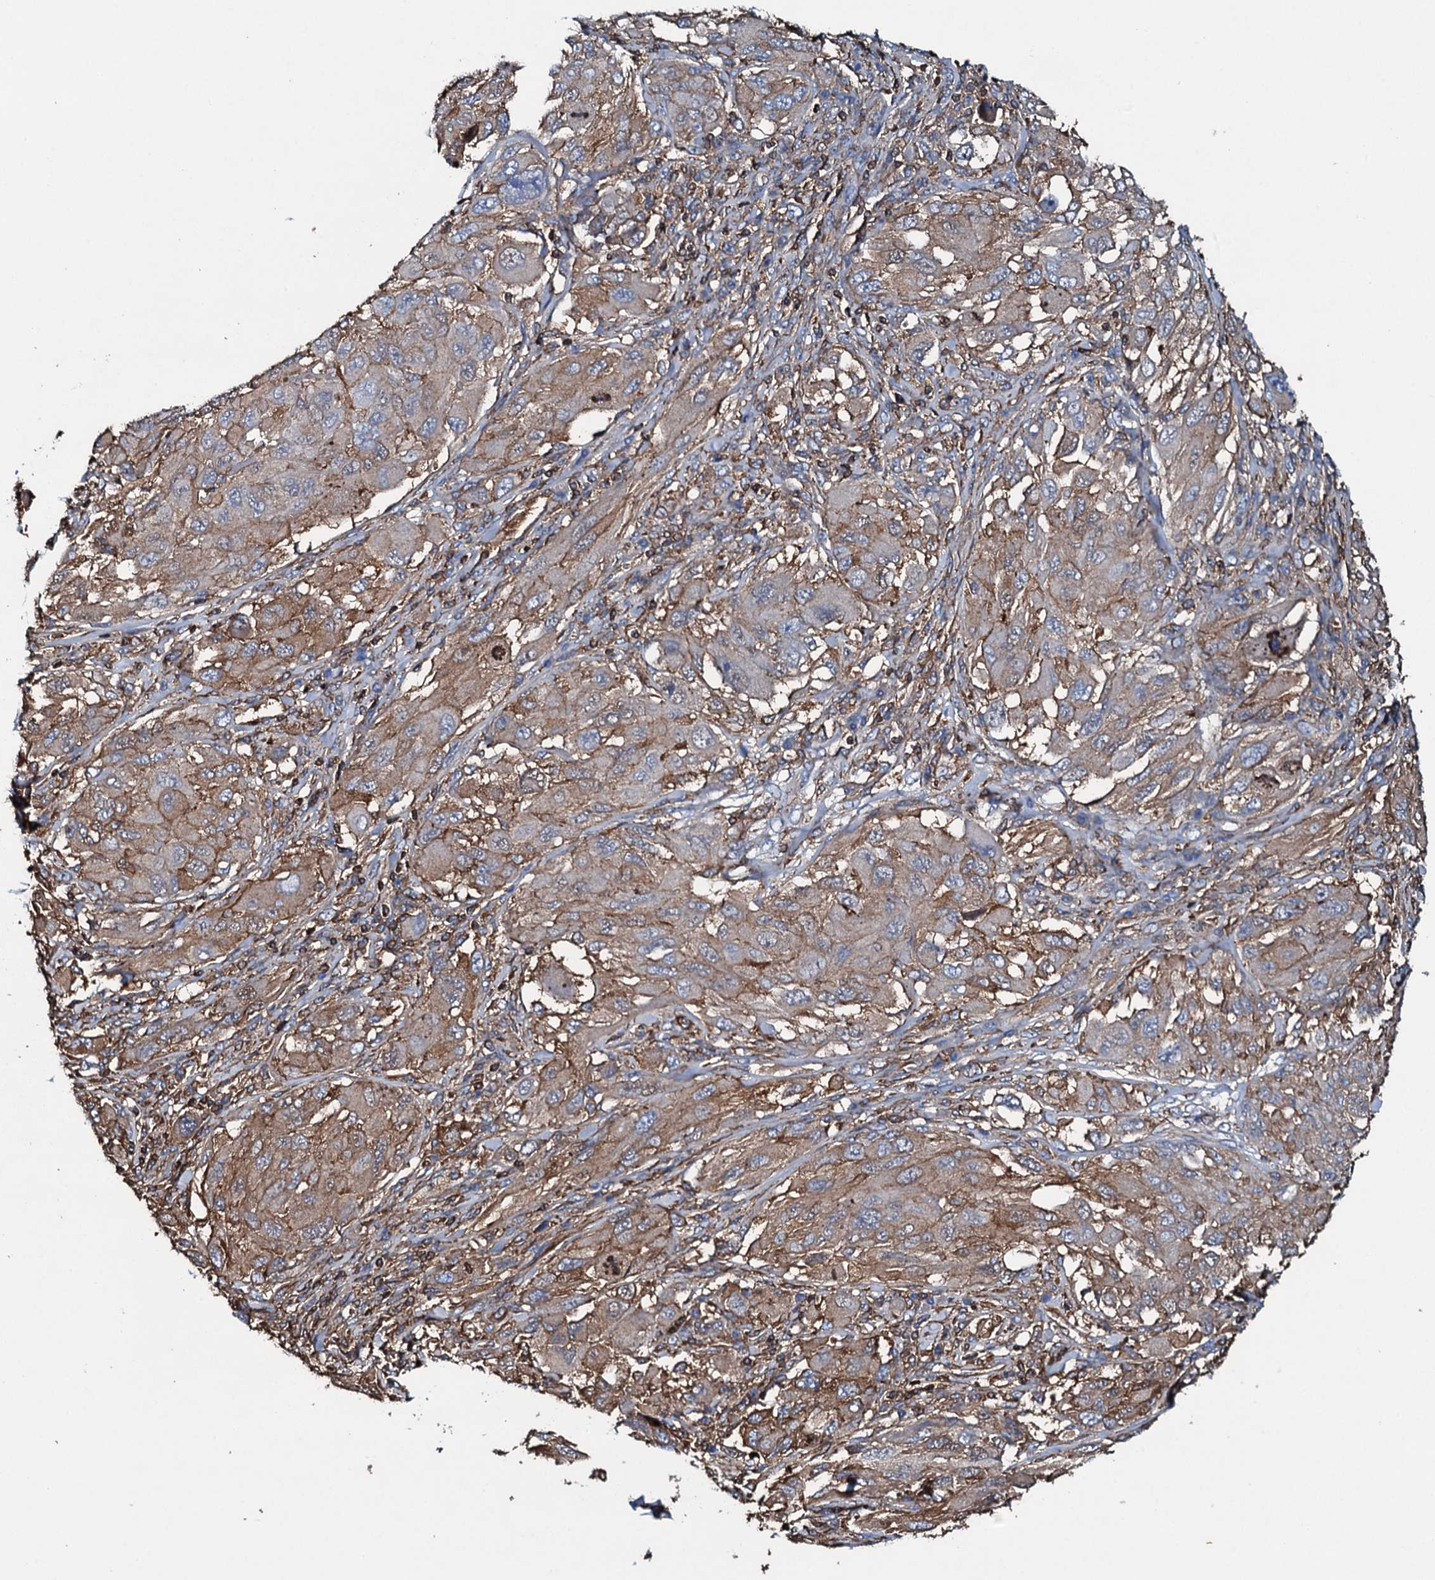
{"staining": {"intensity": "weak", "quantity": ">75%", "location": "cytoplasmic/membranous"}, "tissue": "melanoma", "cell_type": "Tumor cells", "image_type": "cancer", "snomed": [{"axis": "morphology", "description": "Malignant melanoma, NOS"}, {"axis": "topography", "description": "Skin"}], "caption": "The micrograph demonstrates immunohistochemical staining of malignant melanoma. There is weak cytoplasmic/membranous expression is appreciated in about >75% of tumor cells.", "gene": "MS4A4E", "patient": {"sex": "female", "age": 91}}